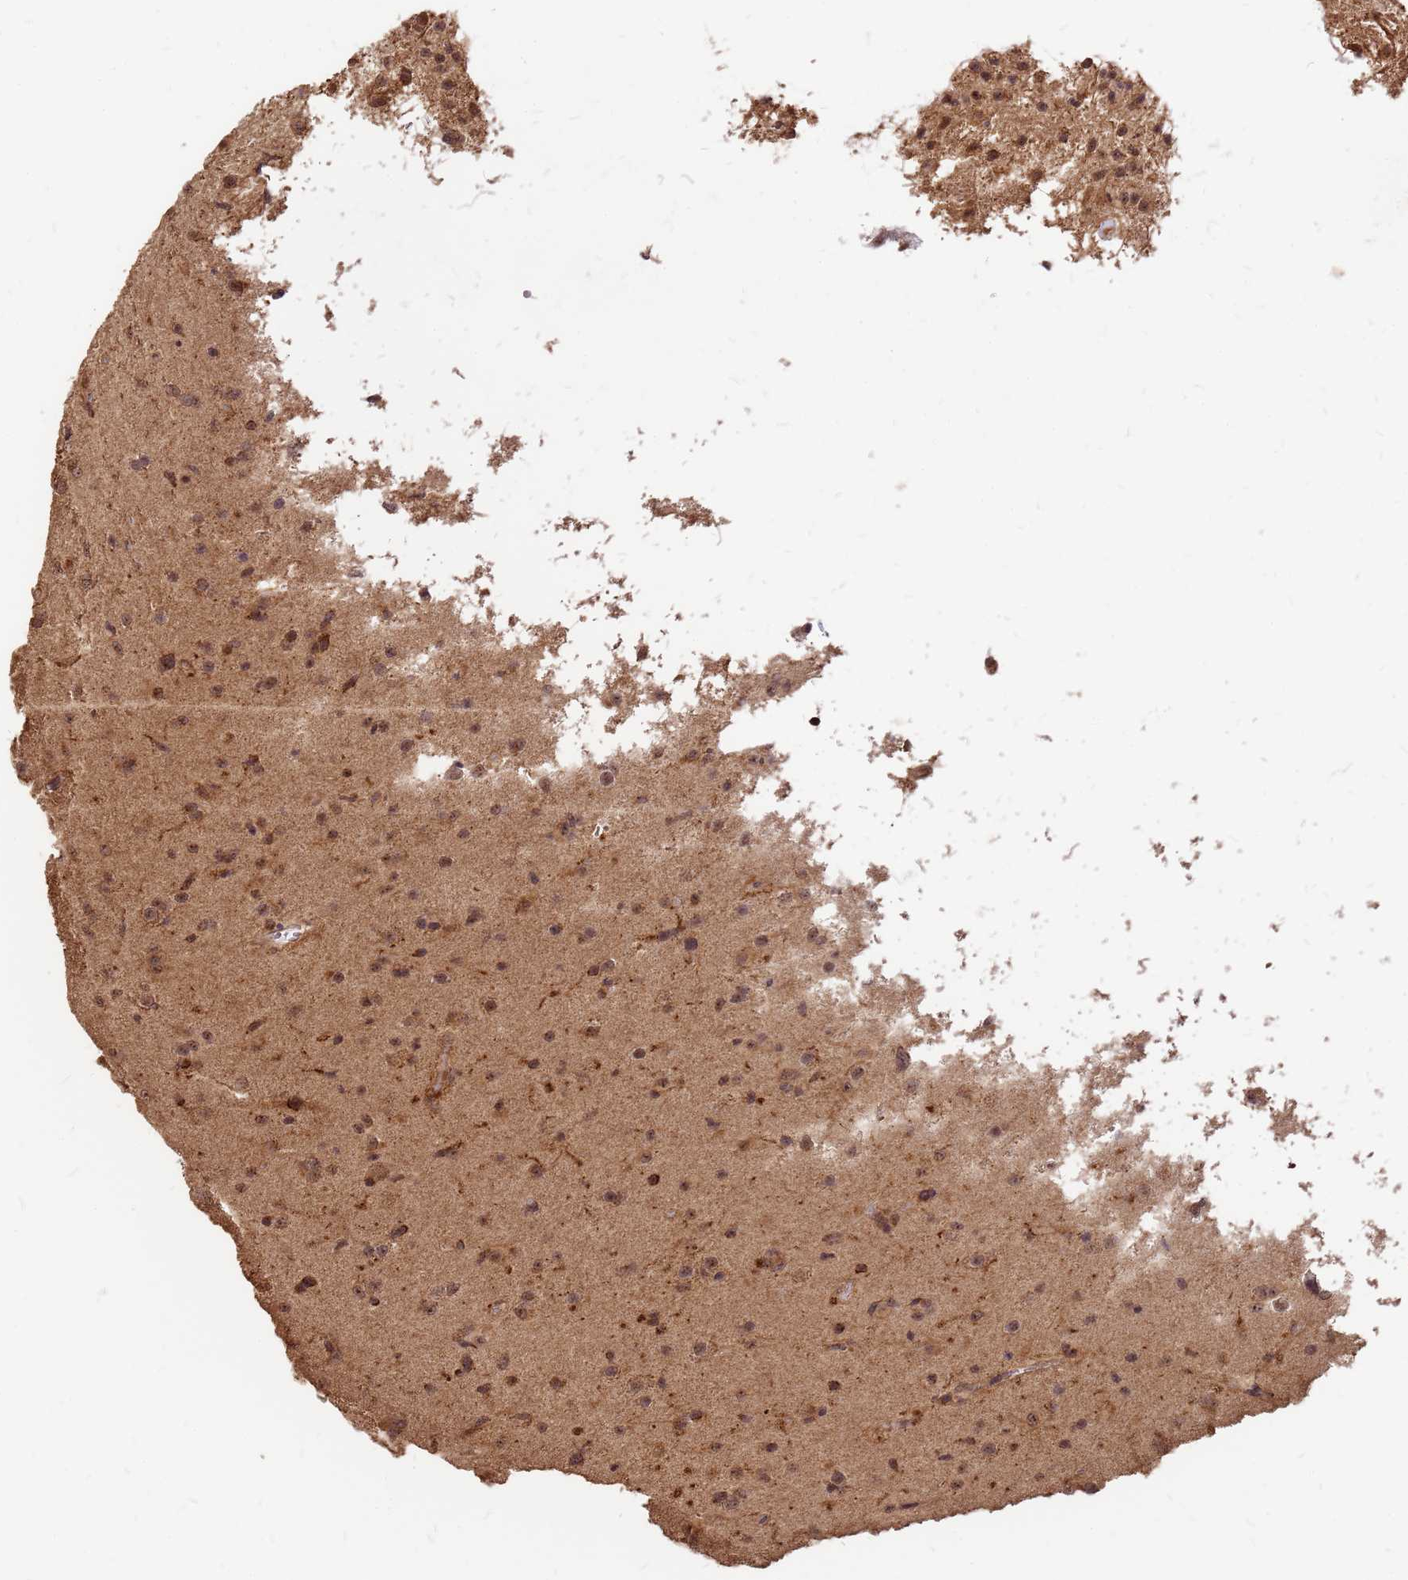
{"staining": {"intensity": "moderate", "quantity": ">75%", "location": "cytoplasmic/membranous,nuclear"}, "tissue": "glioma", "cell_type": "Tumor cells", "image_type": "cancer", "snomed": [{"axis": "morphology", "description": "Glioma, malignant, Low grade"}, {"axis": "topography", "description": "Brain"}], "caption": "Malignant low-grade glioma was stained to show a protein in brown. There is medium levels of moderate cytoplasmic/membranous and nuclear positivity in approximately >75% of tumor cells. The protein is stained brown, and the nuclei are stained in blue (DAB IHC with brightfield microscopy, high magnification).", "gene": "GPATCH8", "patient": {"sex": "male", "age": 65}}